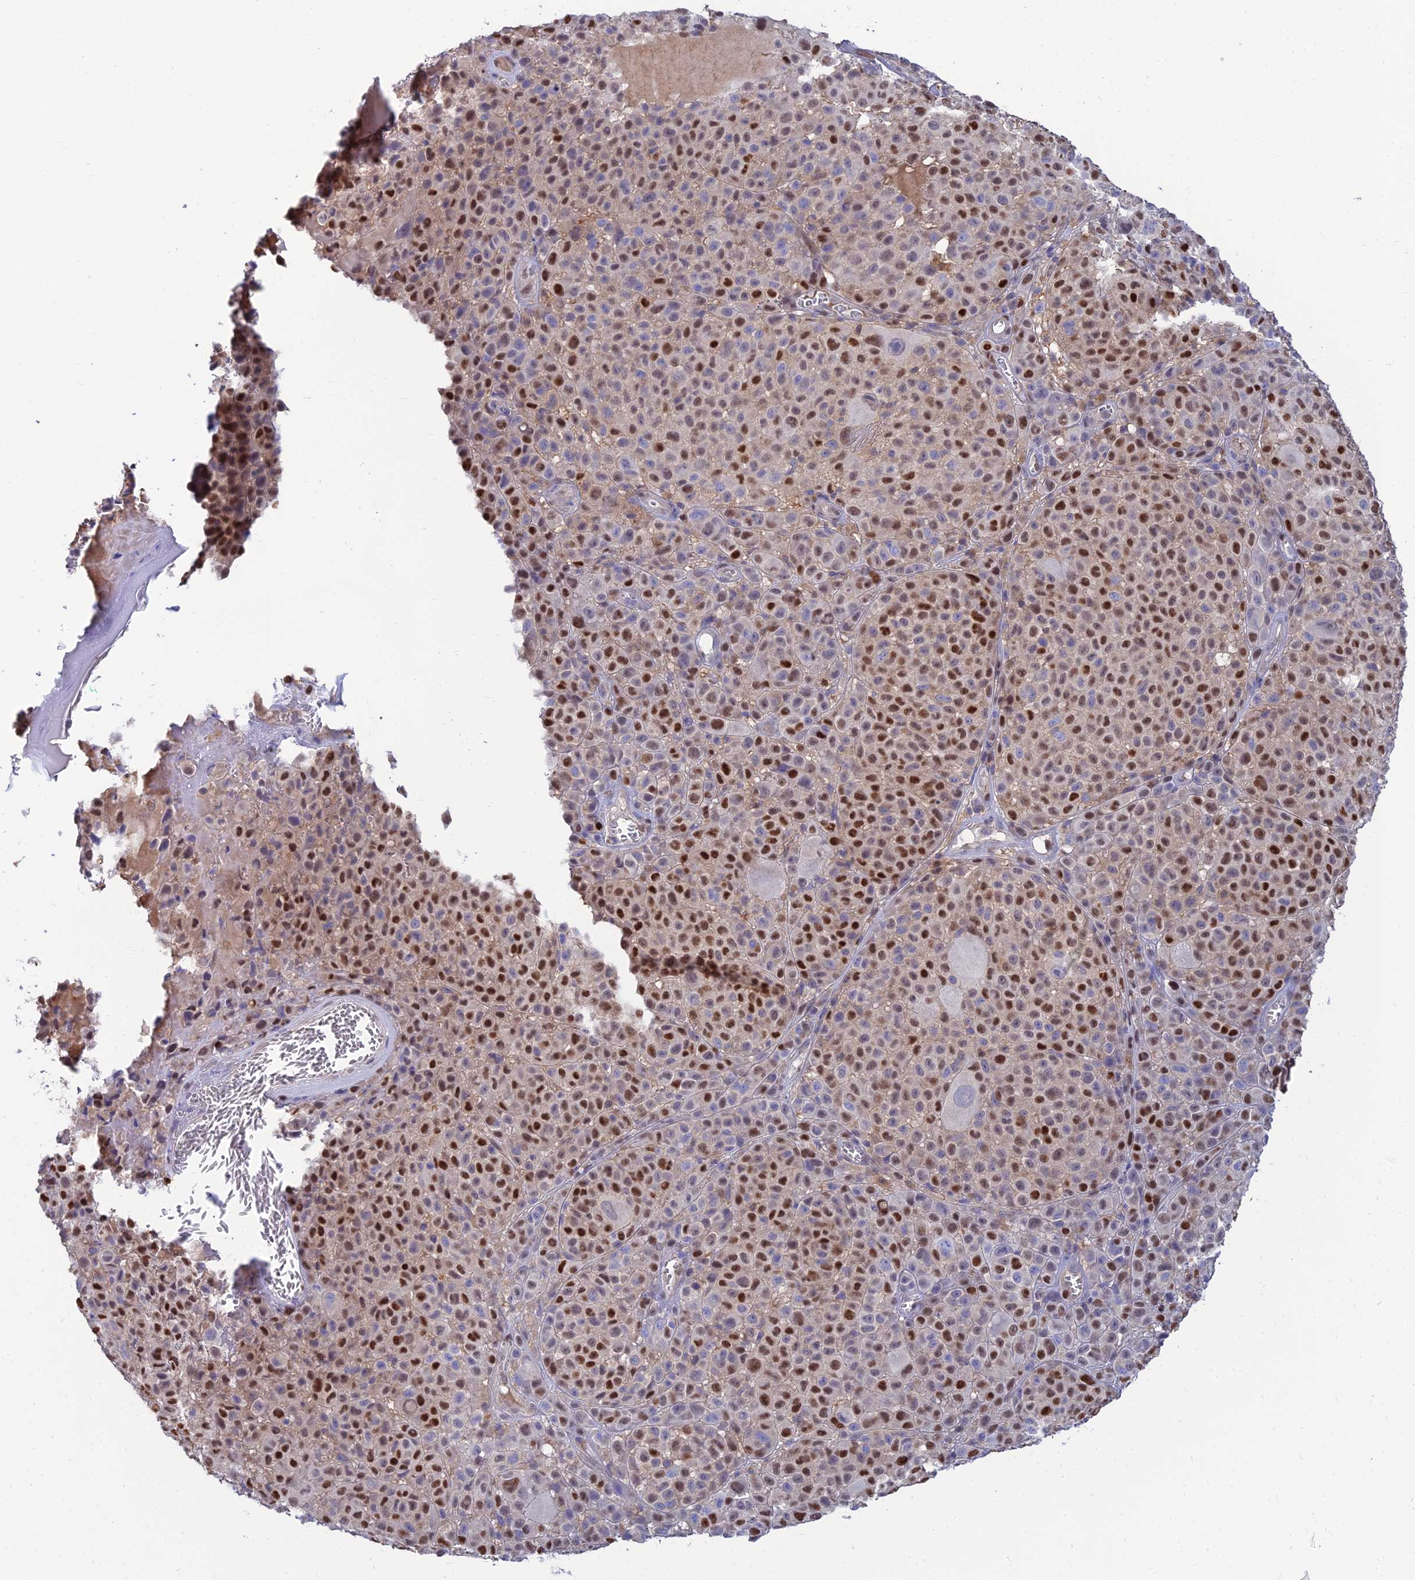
{"staining": {"intensity": "strong", "quantity": "25%-75%", "location": "nuclear"}, "tissue": "melanoma", "cell_type": "Tumor cells", "image_type": "cancer", "snomed": [{"axis": "morphology", "description": "Malignant melanoma, NOS"}, {"axis": "topography", "description": "Skin"}], "caption": "Brown immunohistochemical staining in human melanoma exhibits strong nuclear expression in approximately 25%-75% of tumor cells. The staining is performed using DAB brown chromogen to label protein expression. The nuclei are counter-stained blue using hematoxylin.", "gene": "DNPEP", "patient": {"sex": "female", "age": 94}}